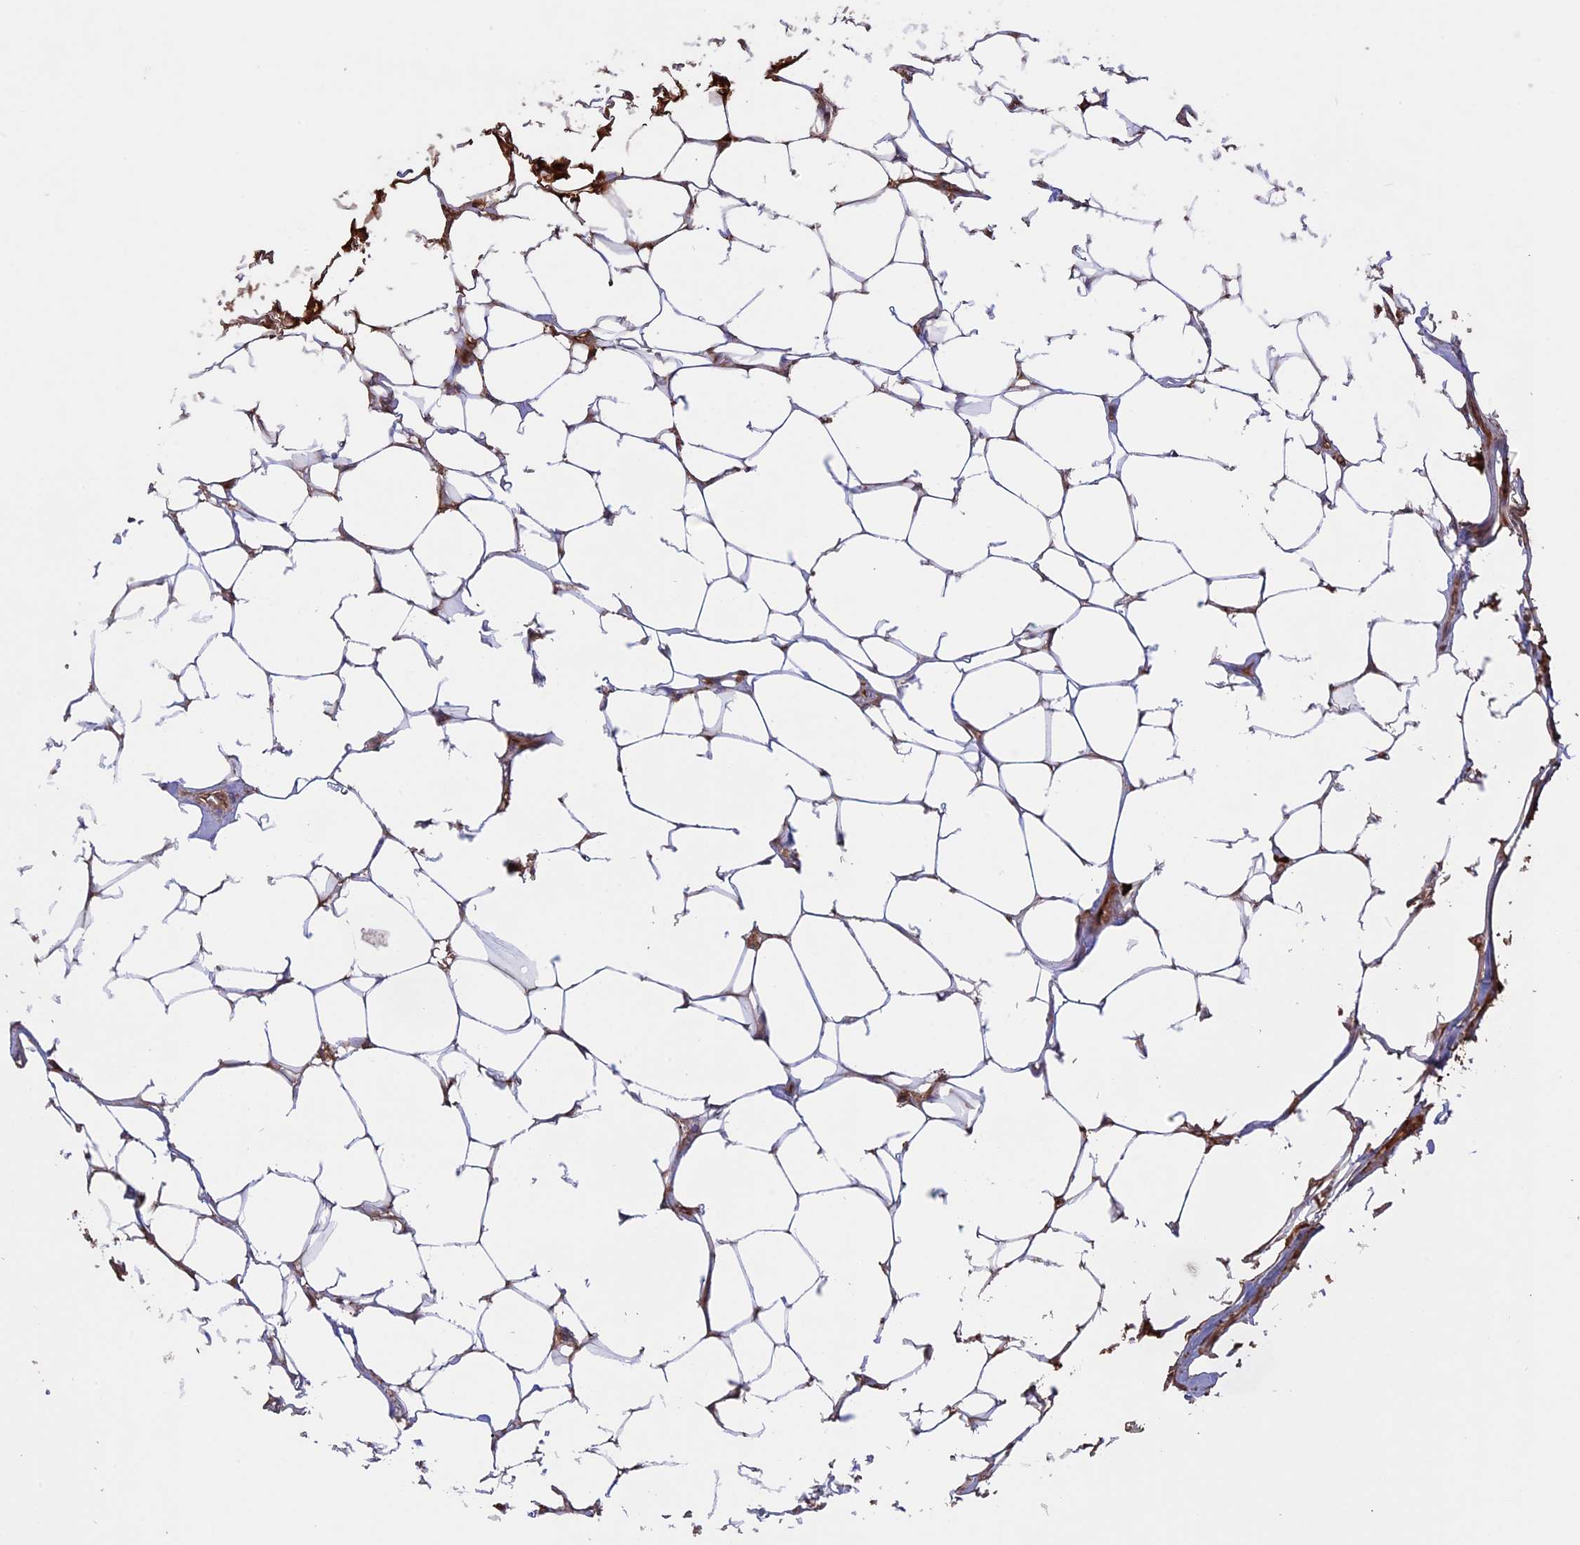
{"staining": {"intensity": "strong", "quantity": ">75%", "location": "cytoplasmic/membranous"}, "tissue": "colorectal cancer", "cell_type": "Tumor cells", "image_type": "cancer", "snomed": [{"axis": "morphology", "description": "Adenocarcinoma, NOS"}, {"axis": "topography", "description": "Rectum"}], "caption": "Immunohistochemical staining of human adenocarcinoma (colorectal) shows high levels of strong cytoplasmic/membranous positivity in approximately >75% of tumor cells.", "gene": "GAS8", "patient": {"sex": "male", "age": 87}}